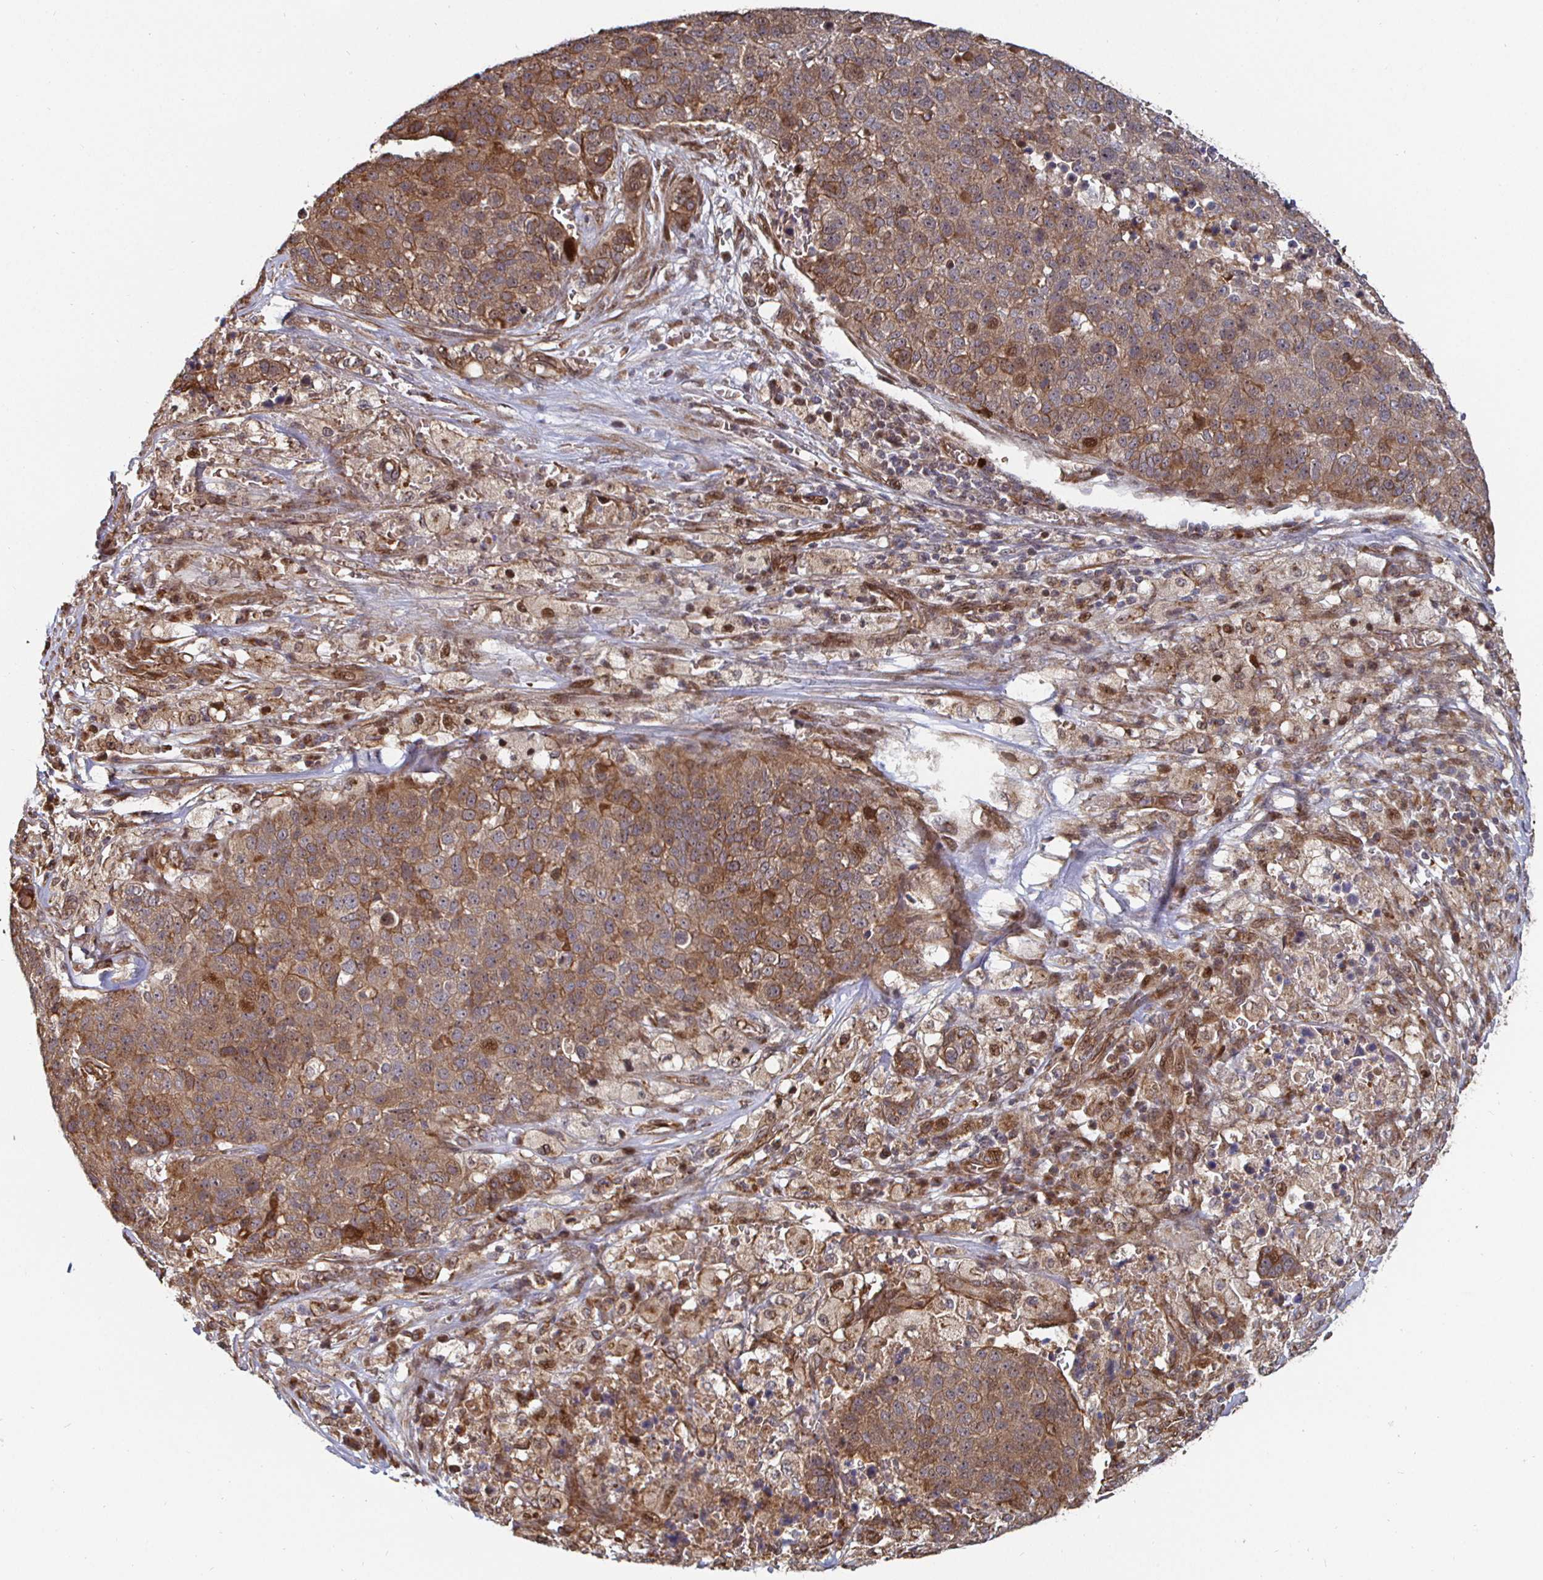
{"staining": {"intensity": "moderate", "quantity": ">75%", "location": "cytoplasmic/membranous"}, "tissue": "pancreatic cancer", "cell_type": "Tumor cells", "image_type": "cancer", "snomed": [{"axis": "morphology", "description": "Adenocarcinoma, NOS"}, {"axis": "topography", "description": "Pancreas"}], "caption": "Pancreatic cancer tissue demonstrates moderate cytoplasmic/membranous positivity in approximately >75% of tumor cells (DAB = brown stain, brightfield microscopy at high magnification).", "gene": "TBKBP1", "patient": {"sex": "female", "age": 61}}